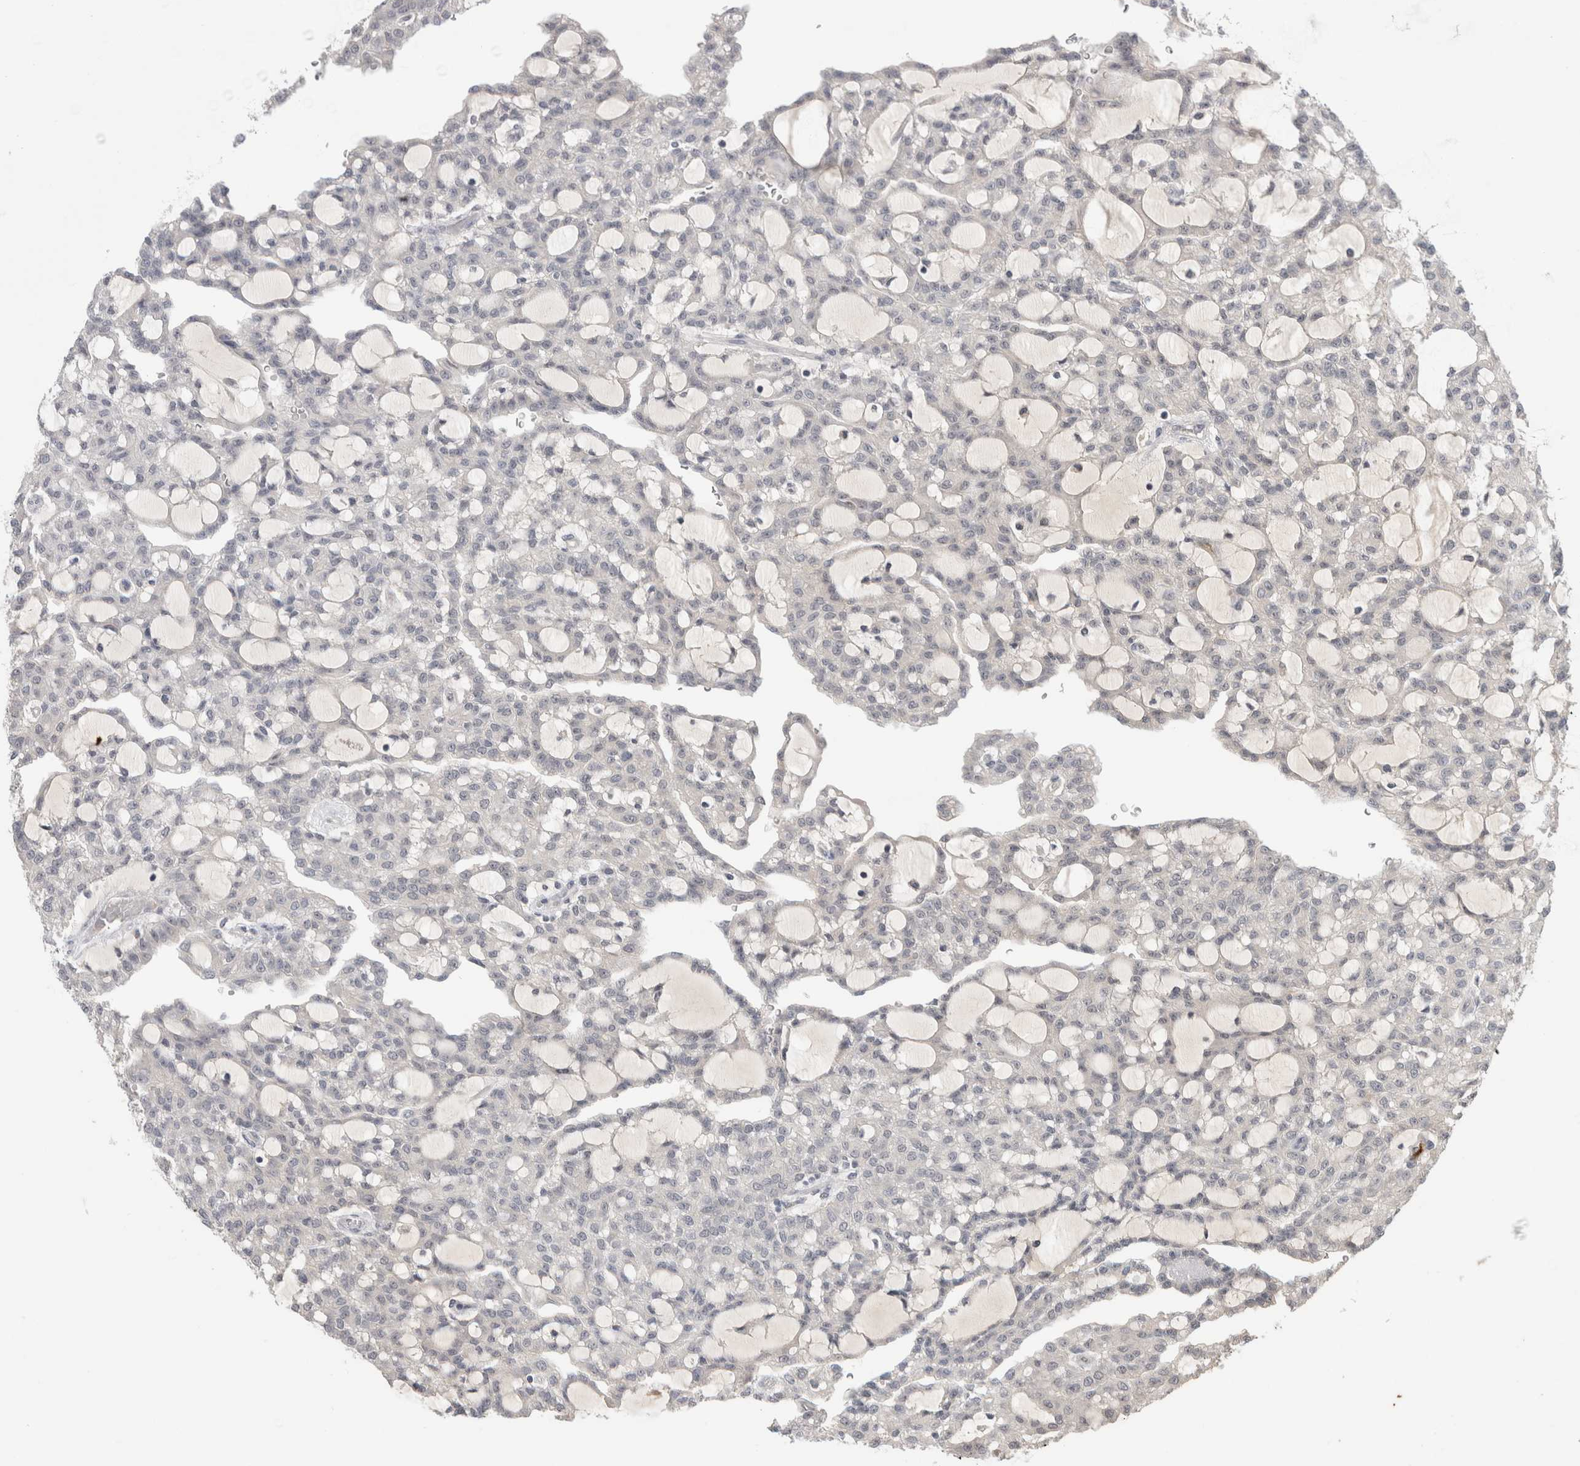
{"staining": {"intensity": "negative", "quantity": "none", "location": "none"}, "tissue": "renal cancer", "cell_type": "Tumor cells", "image_type": "cancer", "snomed": [{"axis": "morphology", "description": "Adenocarcinoma, NOS"}, {"axis": "topography", "description": "Kidney"}], "caption": "This is an immunohistochemistry (IHC) image of renal cancer (adenocarcinoma). There is no expression in tumor cells.", "gene": "ZNF24", "patient": {"sex": "male", "age": 63}}